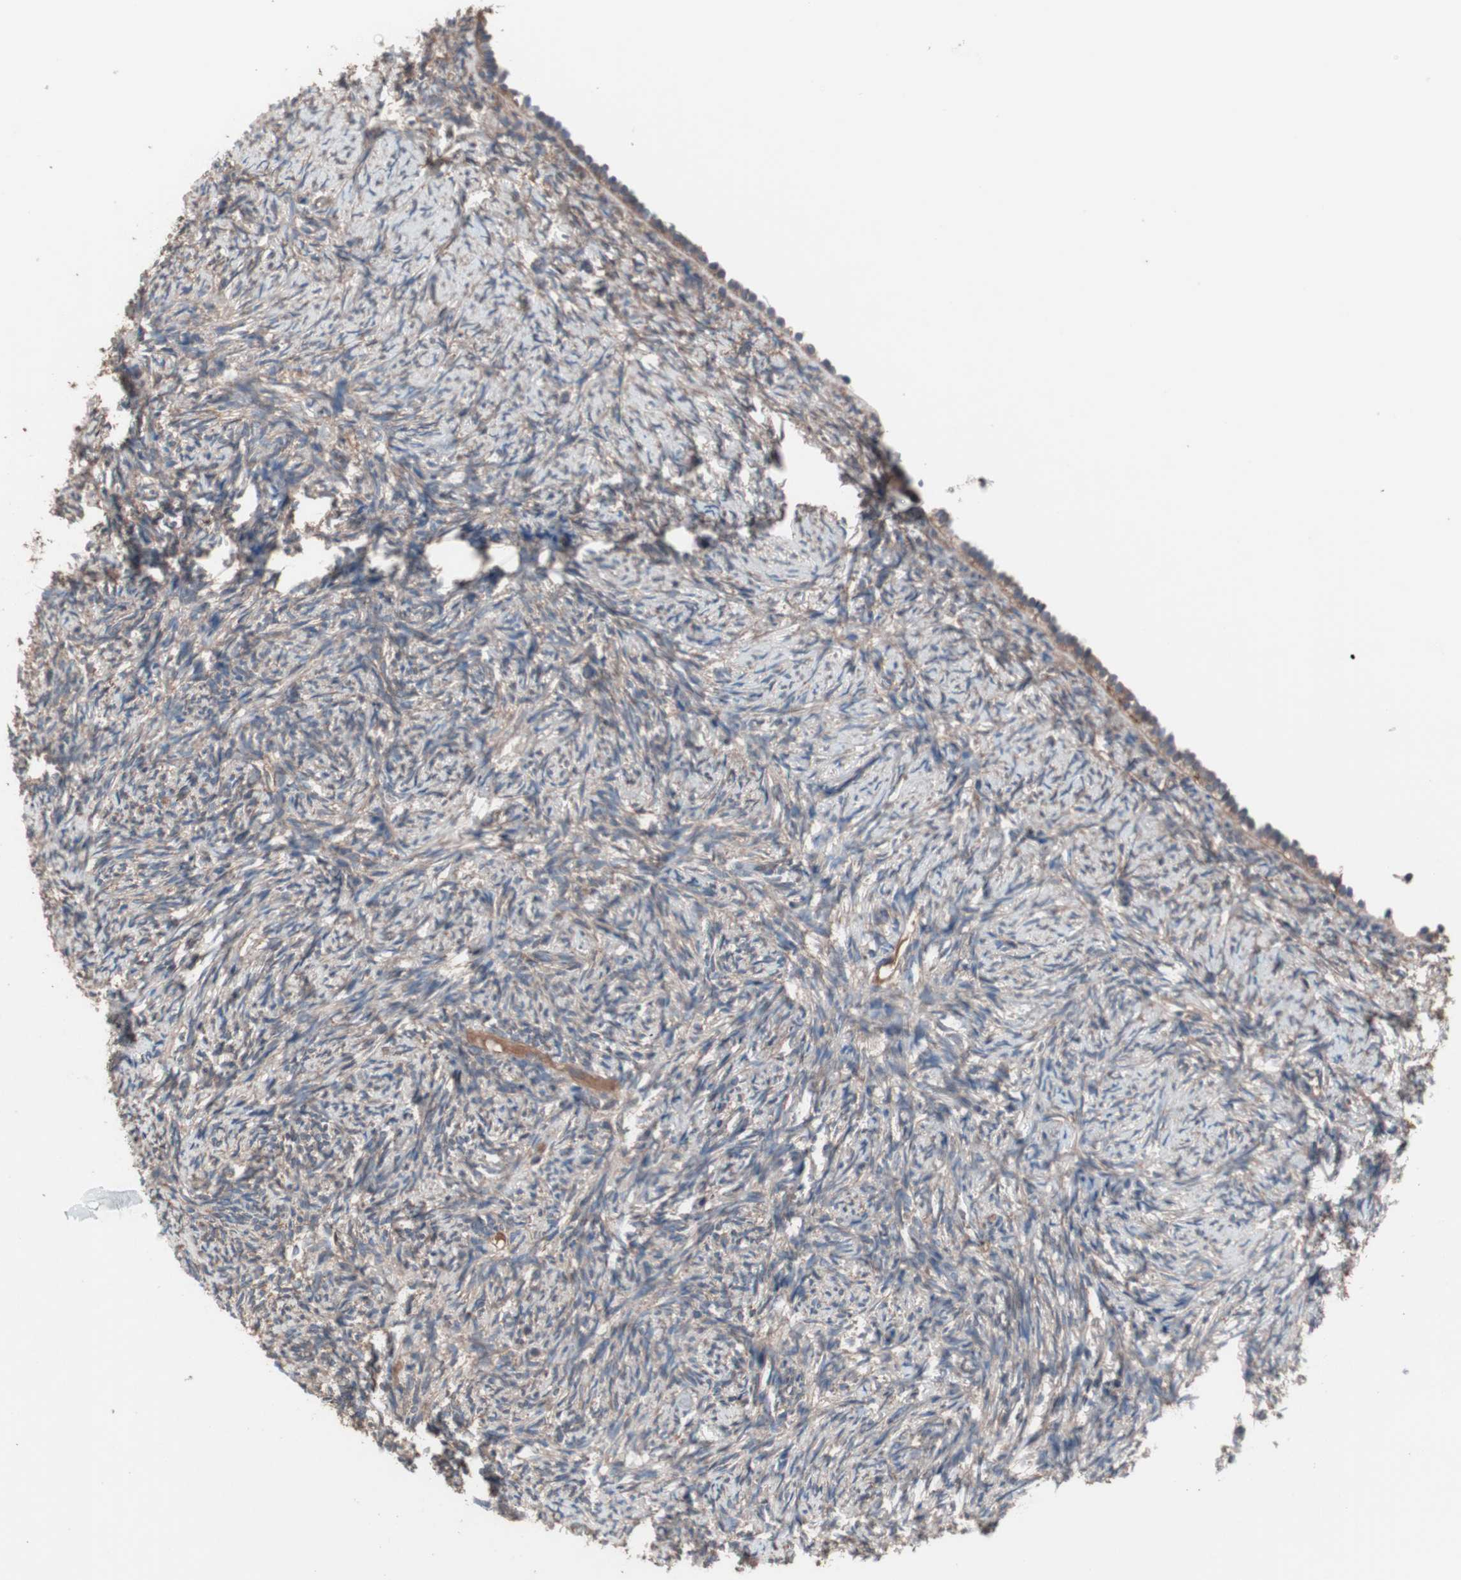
{"staining": {"intensity": "weak", "quantity": "25%-75%", "location": "cytoplasmic/membranous"}, "tissue": "ovary", "cell_type": "Ovarian stroma cells", "image_type": "normal", "snomed": [{"axis": "morphology", "description": "Normal tissue, NOS"}, {"axis": "topography", "description": "Ovary"}], "caption": "Ovarian stroma cells exhibit weak cytoplasmic/membranous staining in about 25%-75% of cells in normal ovary. Using DAB (brown) and hematoxylin (blue) stains, captured at high magnification using brightfield microscopy.", "gene": "ATG7", "patient": {"sex": "female", "age": 60}}